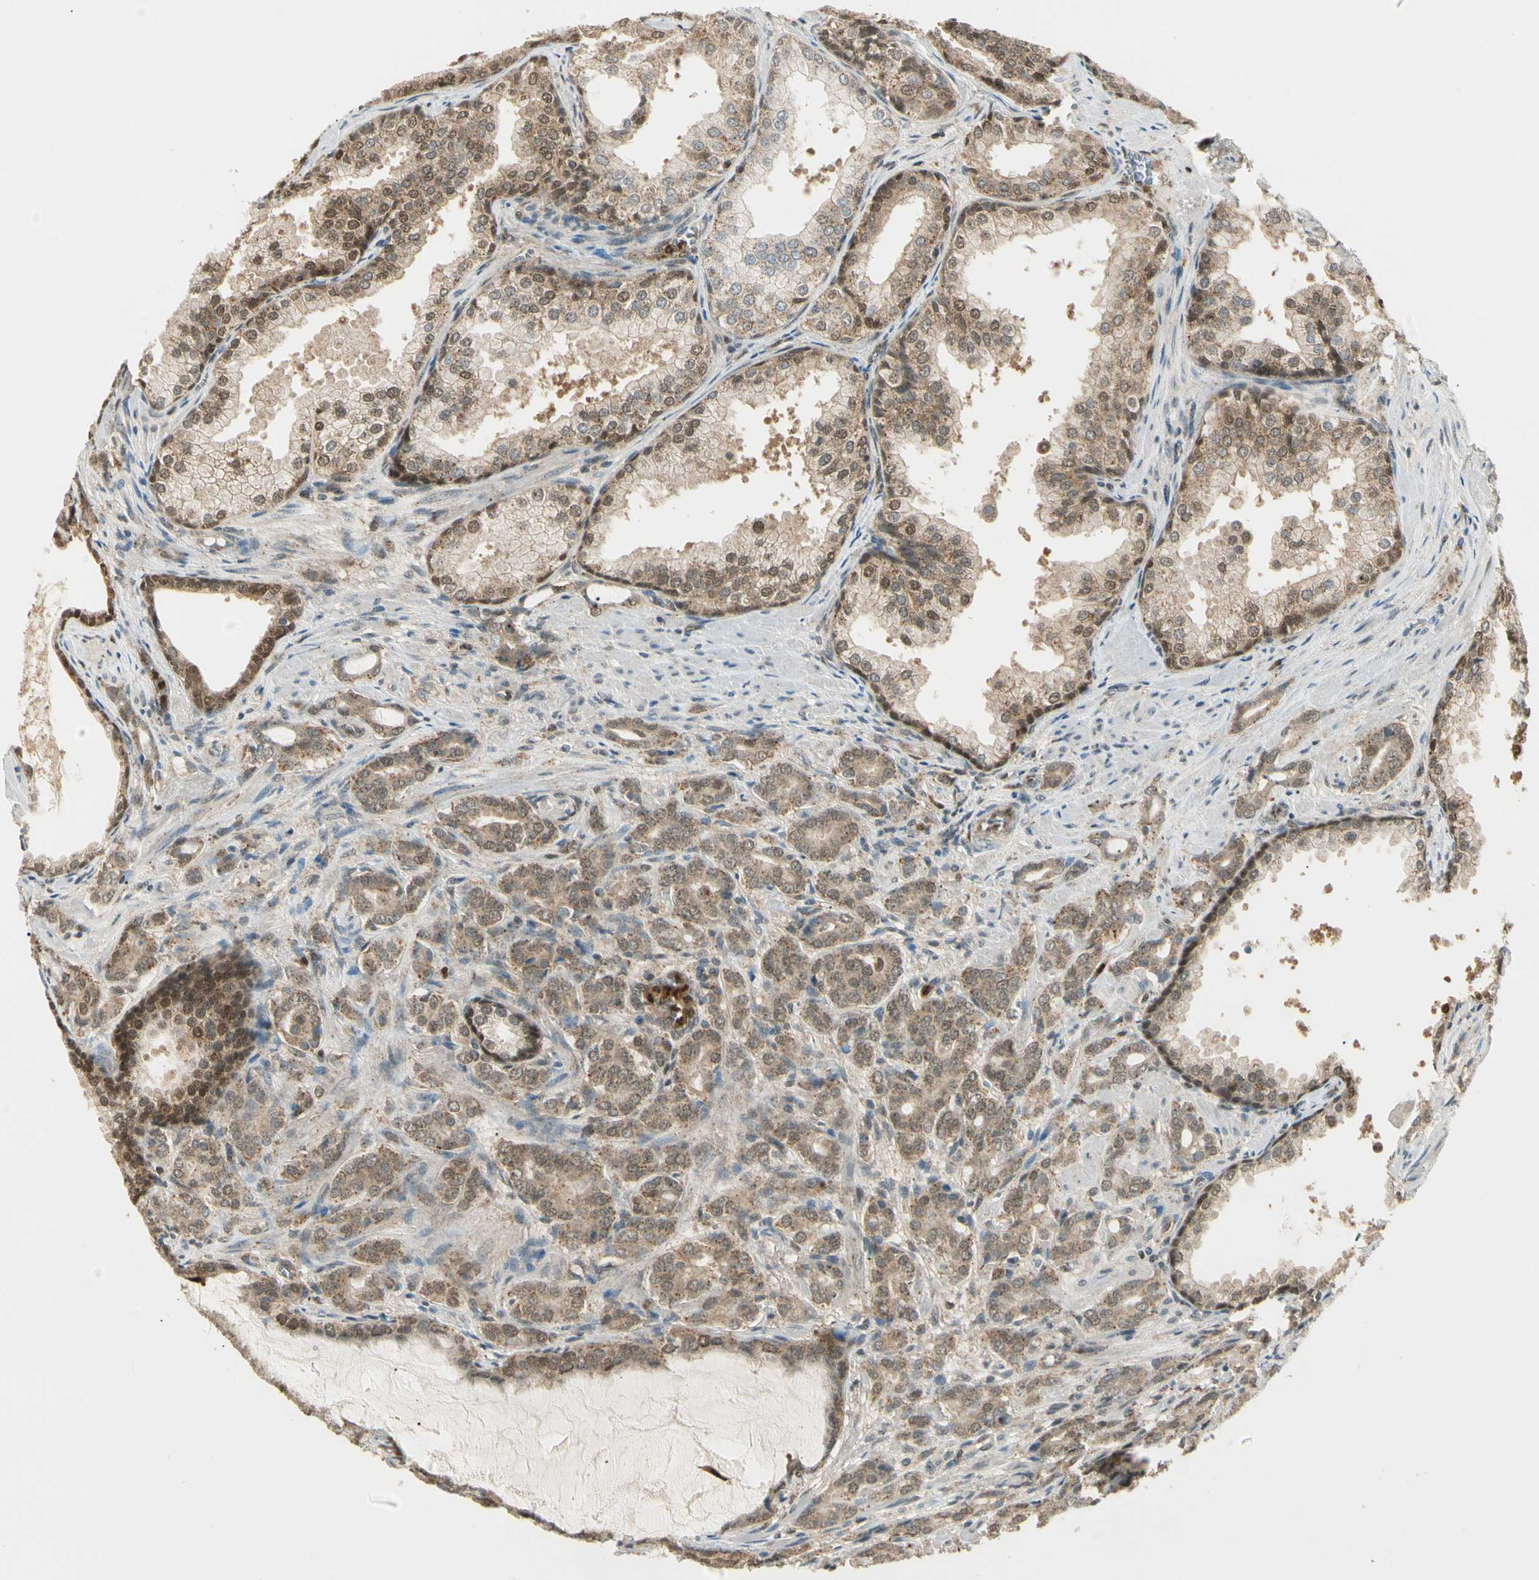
{"staining": {"intensity": "moderate", "quantity": ">75%", "location": "cytoplasmic/membranous"}, "tissue": "prostate cancer", "cell_type": "Tumor cells", "image_type": "cancer", "snomed": [{"axis": "morphology", "description": "Adenocarcinoma, High grade"}, {"axis": "topography", "description": "Prostate"}], "caption": "IHC of prostate cancer (high-grade adenocarcinoma) exhibits medium levels of moderate cytoplasmic/membranous expression in approximately >75% of tumor cells.", "gene": "LTA4H", "patient": {"sex": "male", "age": 64}}